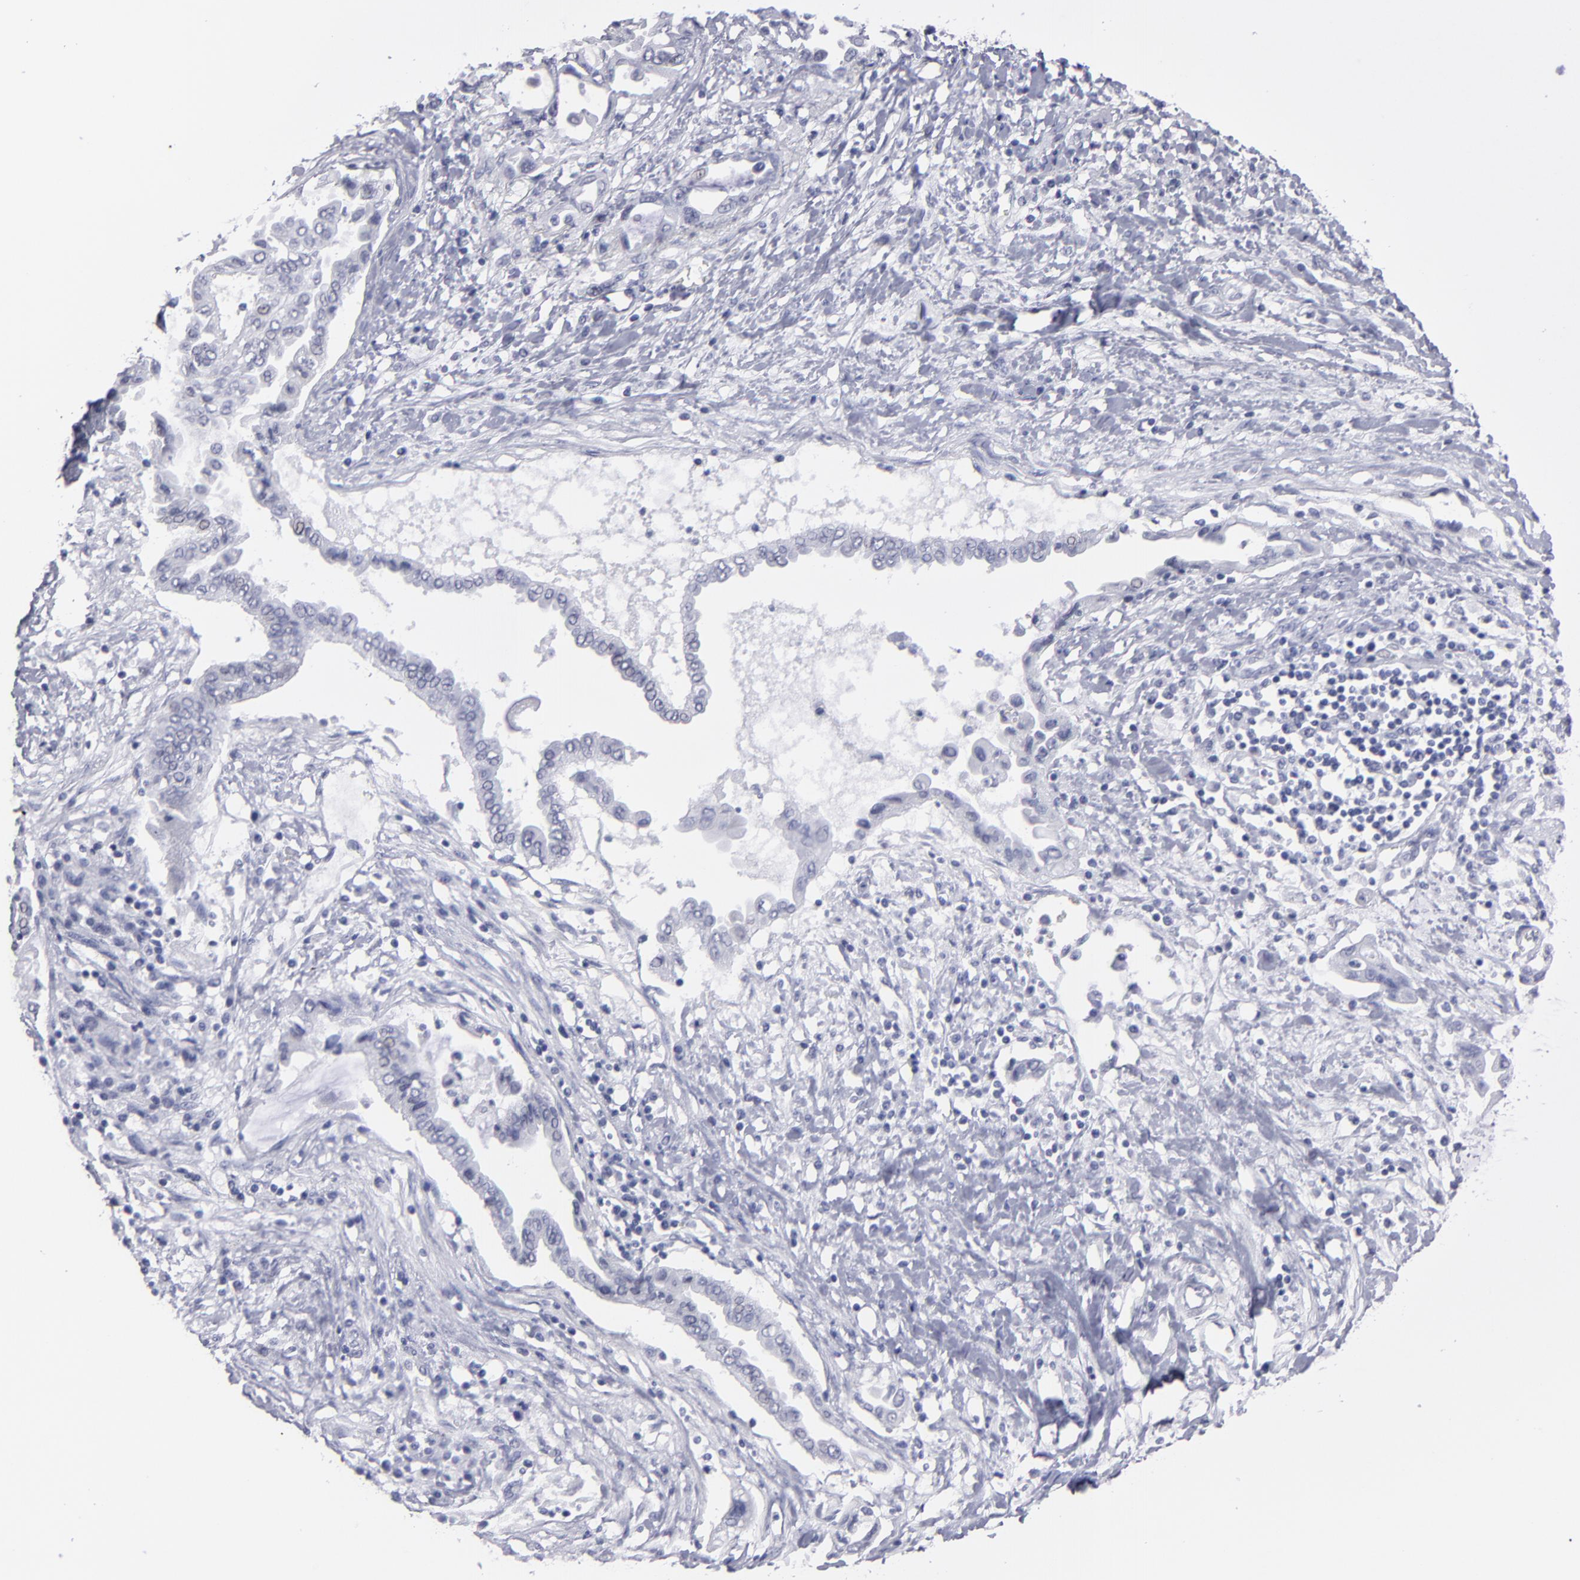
{"staining": {"intensity": "negative", "quantity": "none", "location": "none"}, "tissue": "pancreatic cancer", "cell_type": "Tumor cells", "image_type": "cancer", "snomed": [{"axis": "morphology", "description": "Adenocarcinoma, NOS"}, {"axis": "topography", "description": "Pancreas"}], "caption": "Tumor cells show no significant staining in pancreatic adenocarcinoma.", "gene": "ALDOB", "patient": {"sex": "female", "age": 57}}